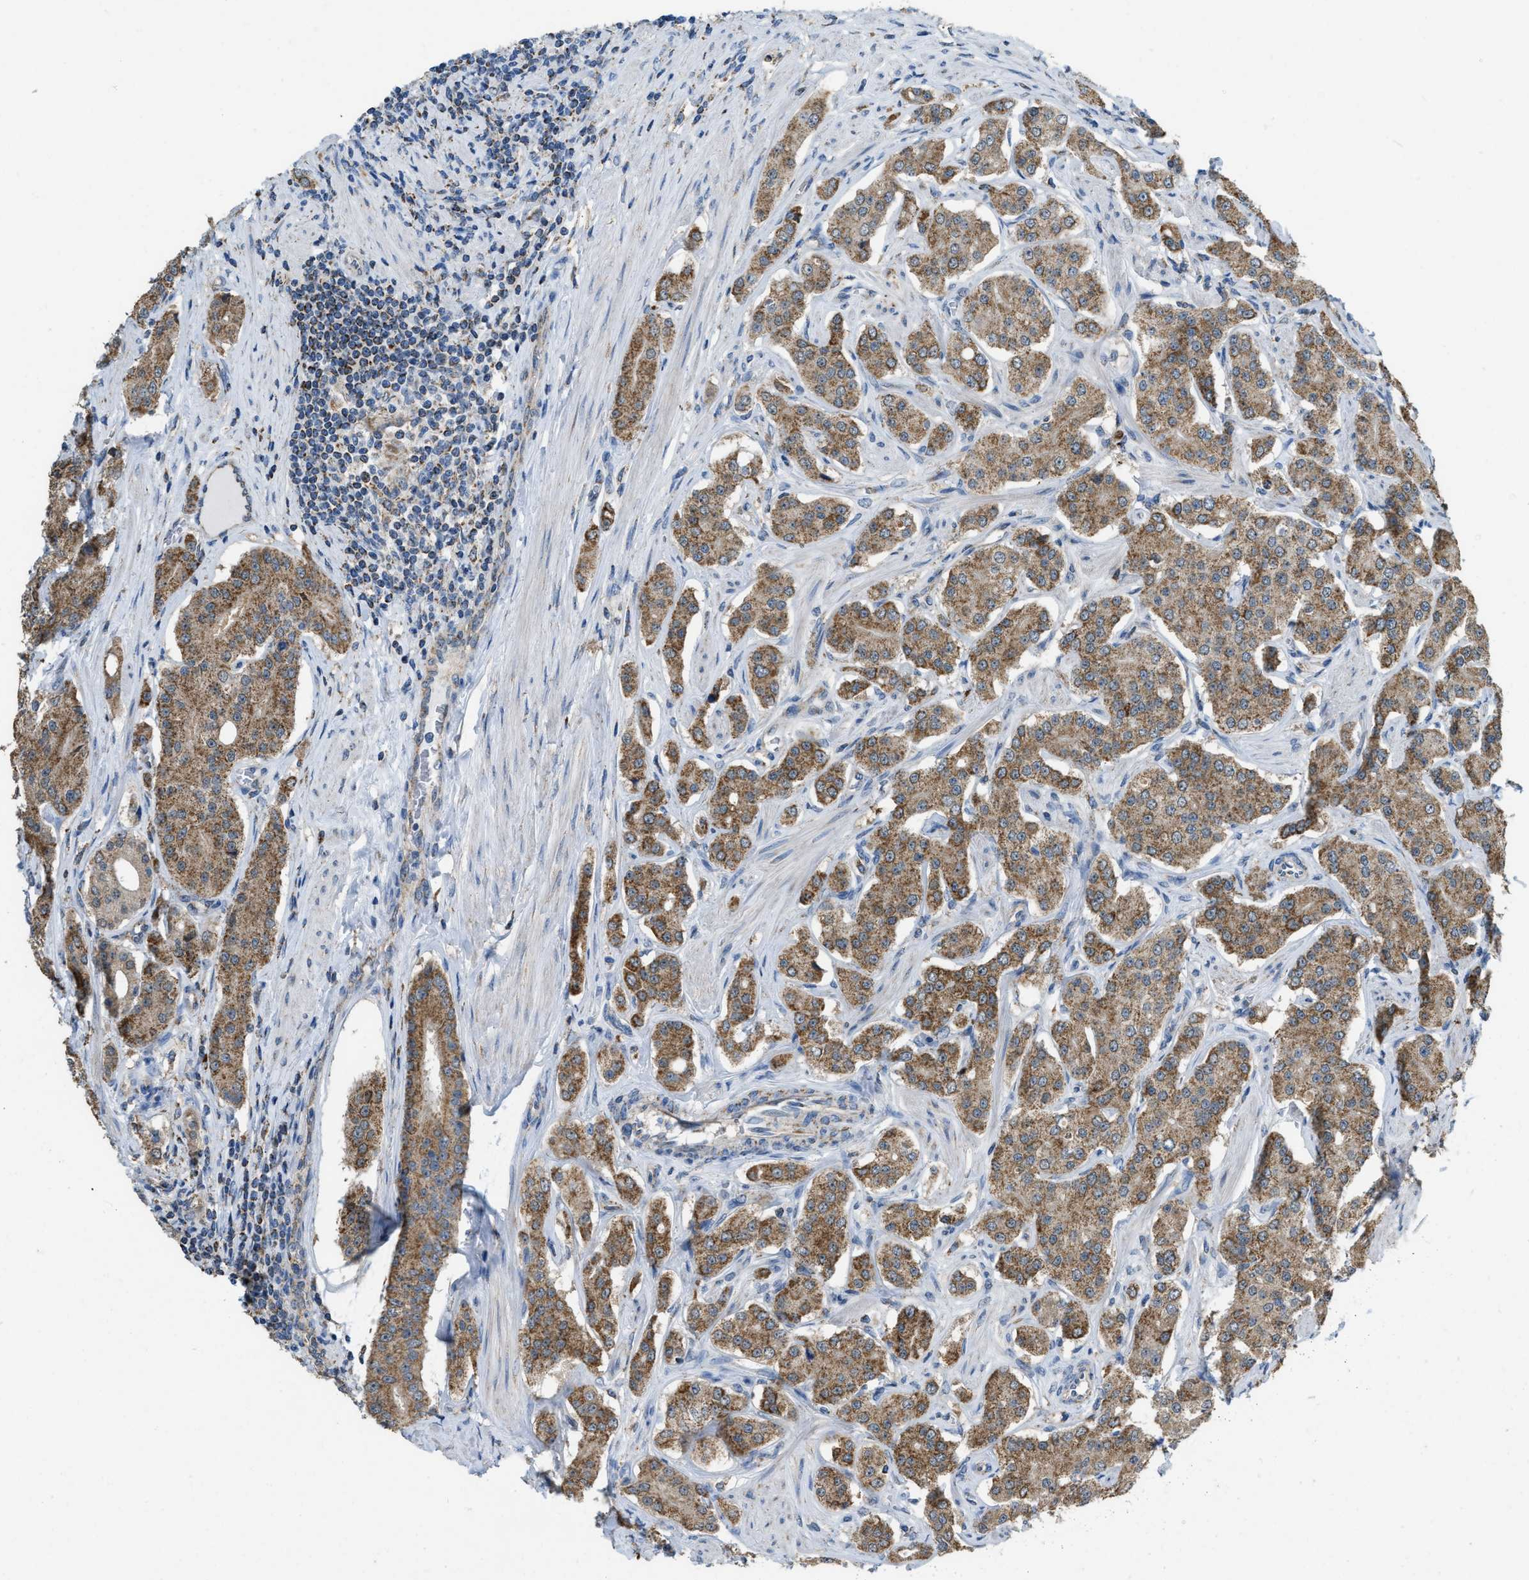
{"staining": {"intensity": "strong", "quantity": ">75%", "location": "cytoplasmic/membranous"}, "tissue": "prostate cancer", "cell_type": "Tumor cells", "image_type": "cancer", "snomed": [{"axis": "morphology", "description": "Adenocarcinoma, Low grade"}, {"axis": "topography", "description": "Prostate"}], "caption": "Protein analysis of prostate cancer tissue demonstrates strong cytoplasmic/membranous staining in about >75% of tumor cells. Nuclei are stained in blue.", "gene": "ETFB", "patient": {"sex": "male", "age": 69}}